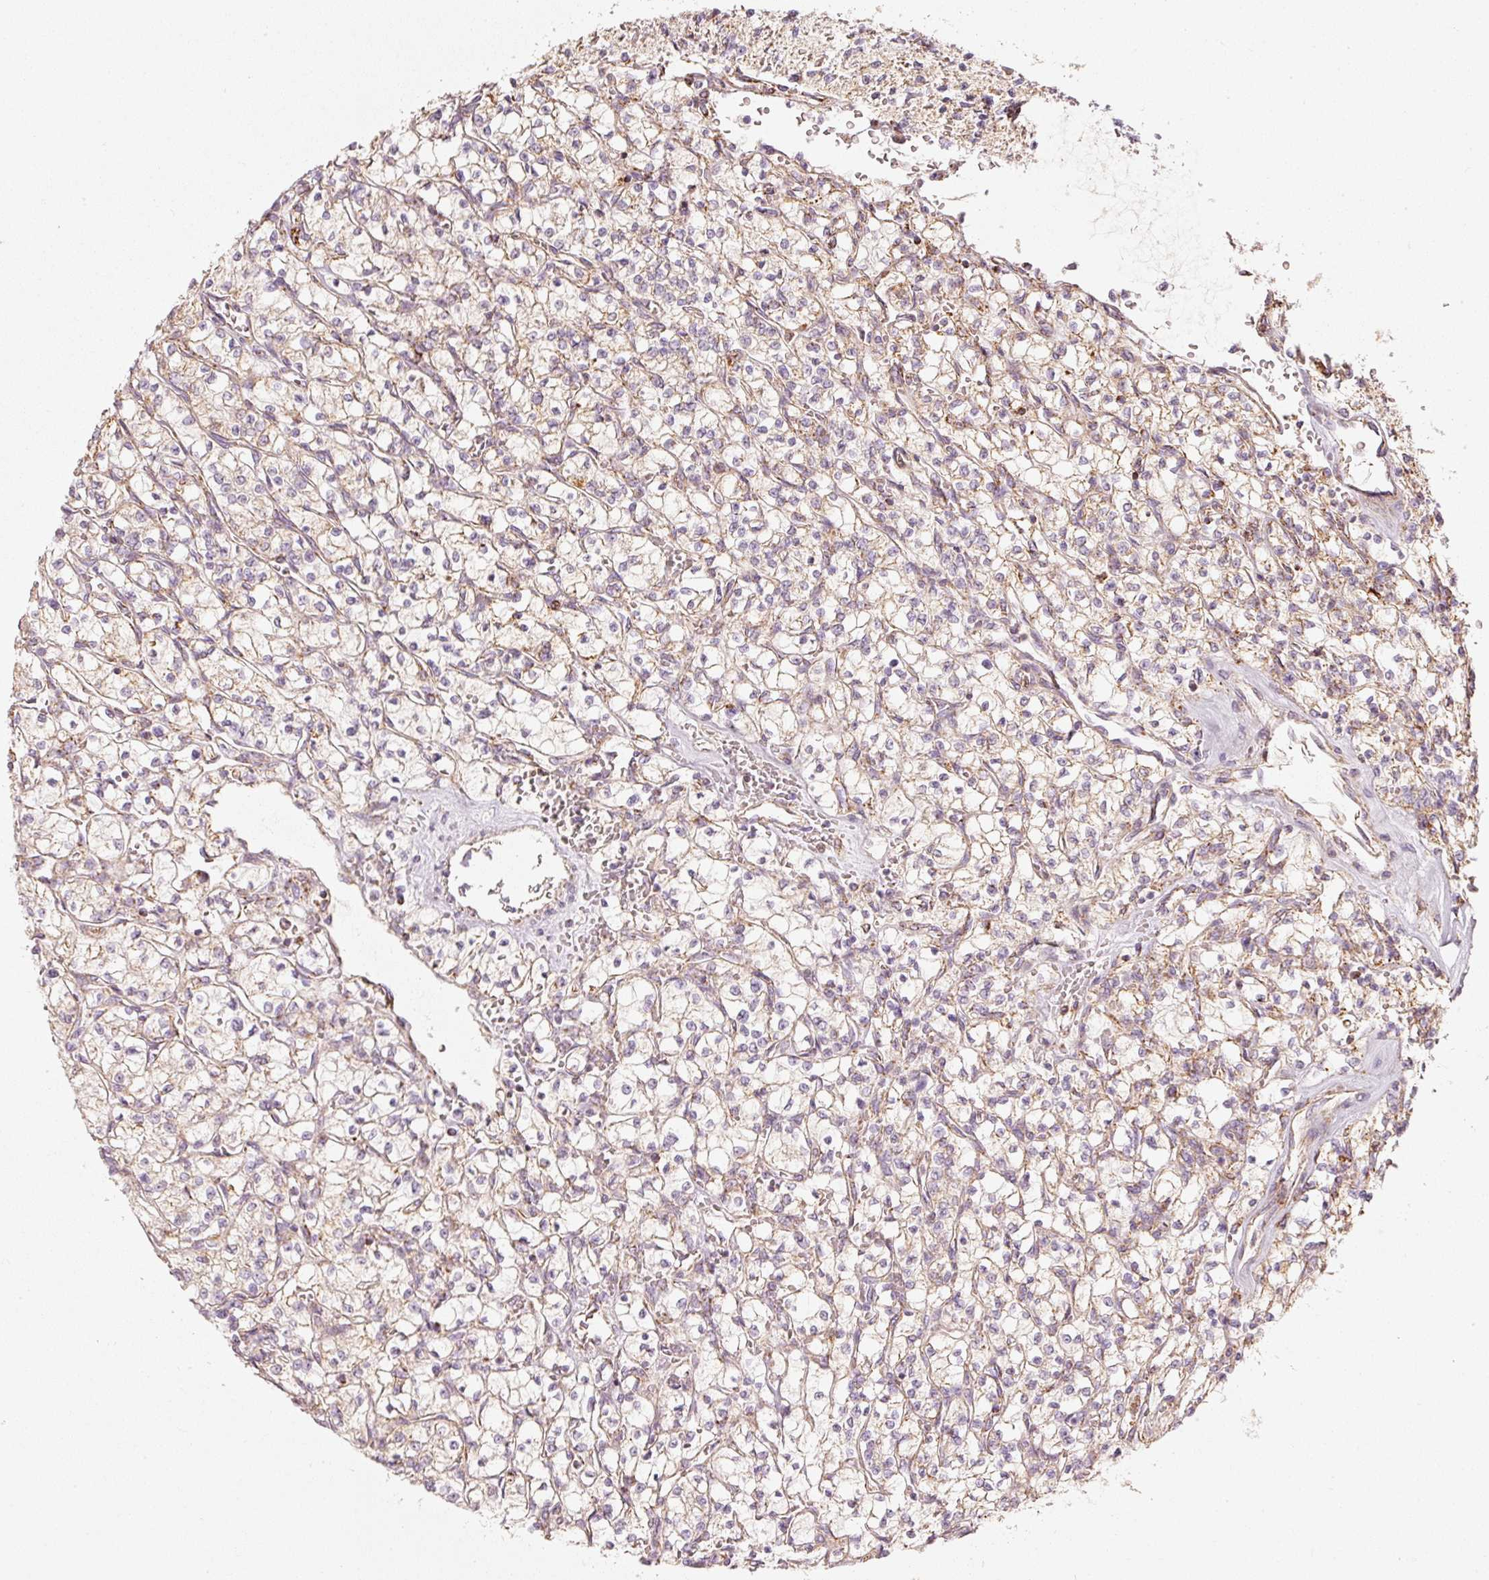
{"staining": {"intensity": "weak", "quantity": "25%-75%", "location": "cytoplasmic/membranous"}, "tissue": "renal cancer", "cell_type": "Tumor cells", "image_type": "cancer", "snomed": [{"axis": "morphology", "description": "Adenocarcinoma, NOS"}, {"axis": "topography", "description": "Kidney"}], "caption": "An image showing weak cytoplasmic/membranous expression in about 25%-75% of tumor cells in renal cancer, as visualized by brown immunohistochemical staining.", "gene": "C17orf98", "patient": {"sex": "female", "age": 64}}